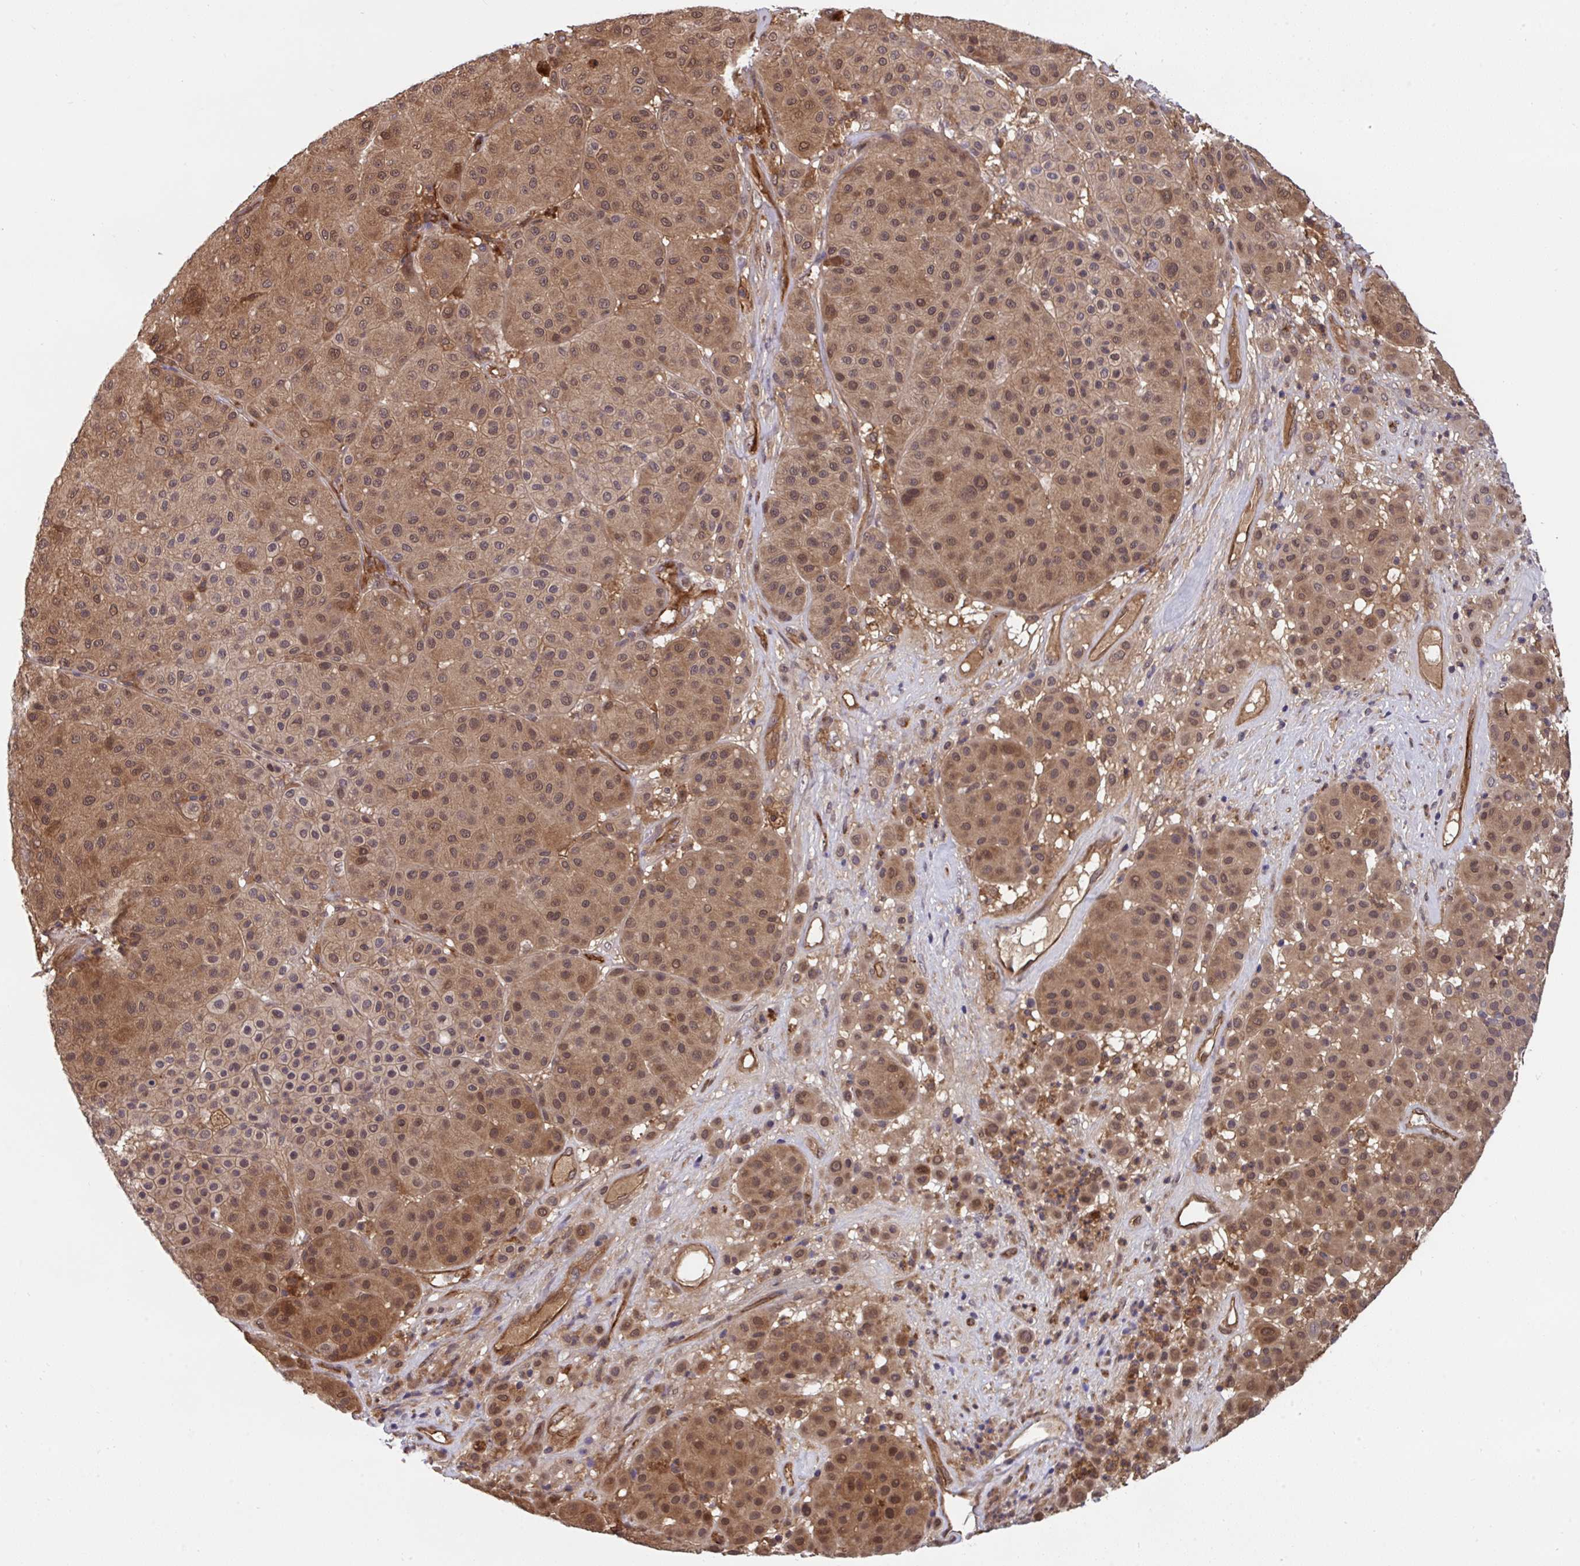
{"staining": {"intensity": "moderate", "quantity": ">75%", "location": "cytoplasmic/membranous,nuclear"}, "tissue": "melanoma", "cell_type": "Tumor cells", "image_type": "cancer", "snomed": [{"axis": "morphology", "description": "Malignant melanoma, Metastatic site"}, {"axis": "topography", "description": "Smooth muscle"}], "caption": "Tumor cells reveal medium levels of moderate cytoplasmic/membranous and nuclear staining in approximately >75% of cells in malignant melanoma (metastatic site).", "gene": "TIGAR", "patient": {"sex": "male", "age": 41}}